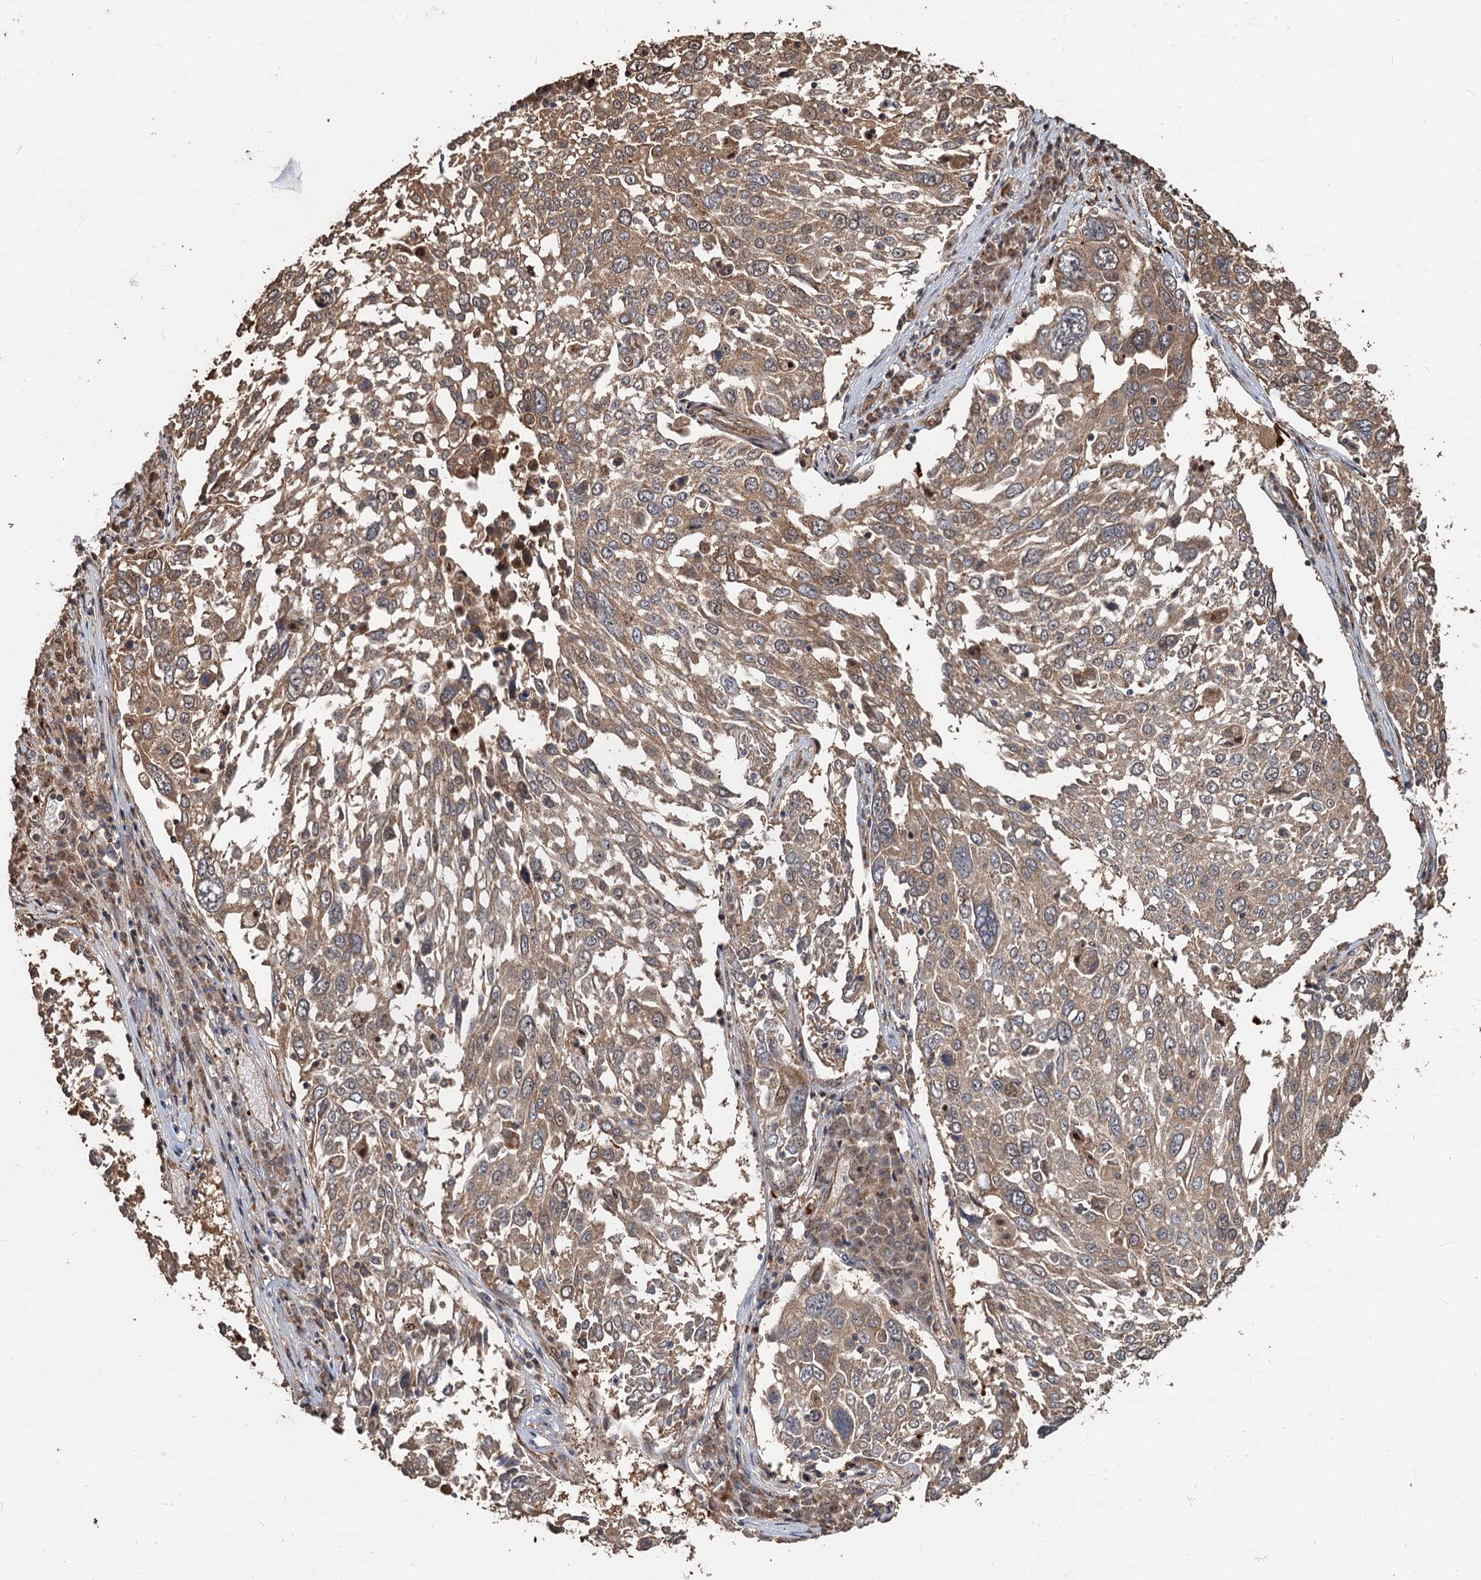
{"staining": {"intensity": "moderate", "quantity": ">75%", "location": "cytoplasmic/membranous"}, "tissue": "lung cancer", "cell_type": "Tumor cells", "image_type": "cancer", "snomed": [{"axis": "morphology", "description": "Squamous cell carcinoma, NOS"}, {"axis": "topography", "description": "Lung"}], "caption": "About >75% of tumor cells in squamous cell carcinoma (lung) demonstrate moderate cytoplasmic/membranous protein positivity as visualized by brown immunohistochemical staining.", "gene": "DEXI", "patient": {"sex": "male", "age": 65}}